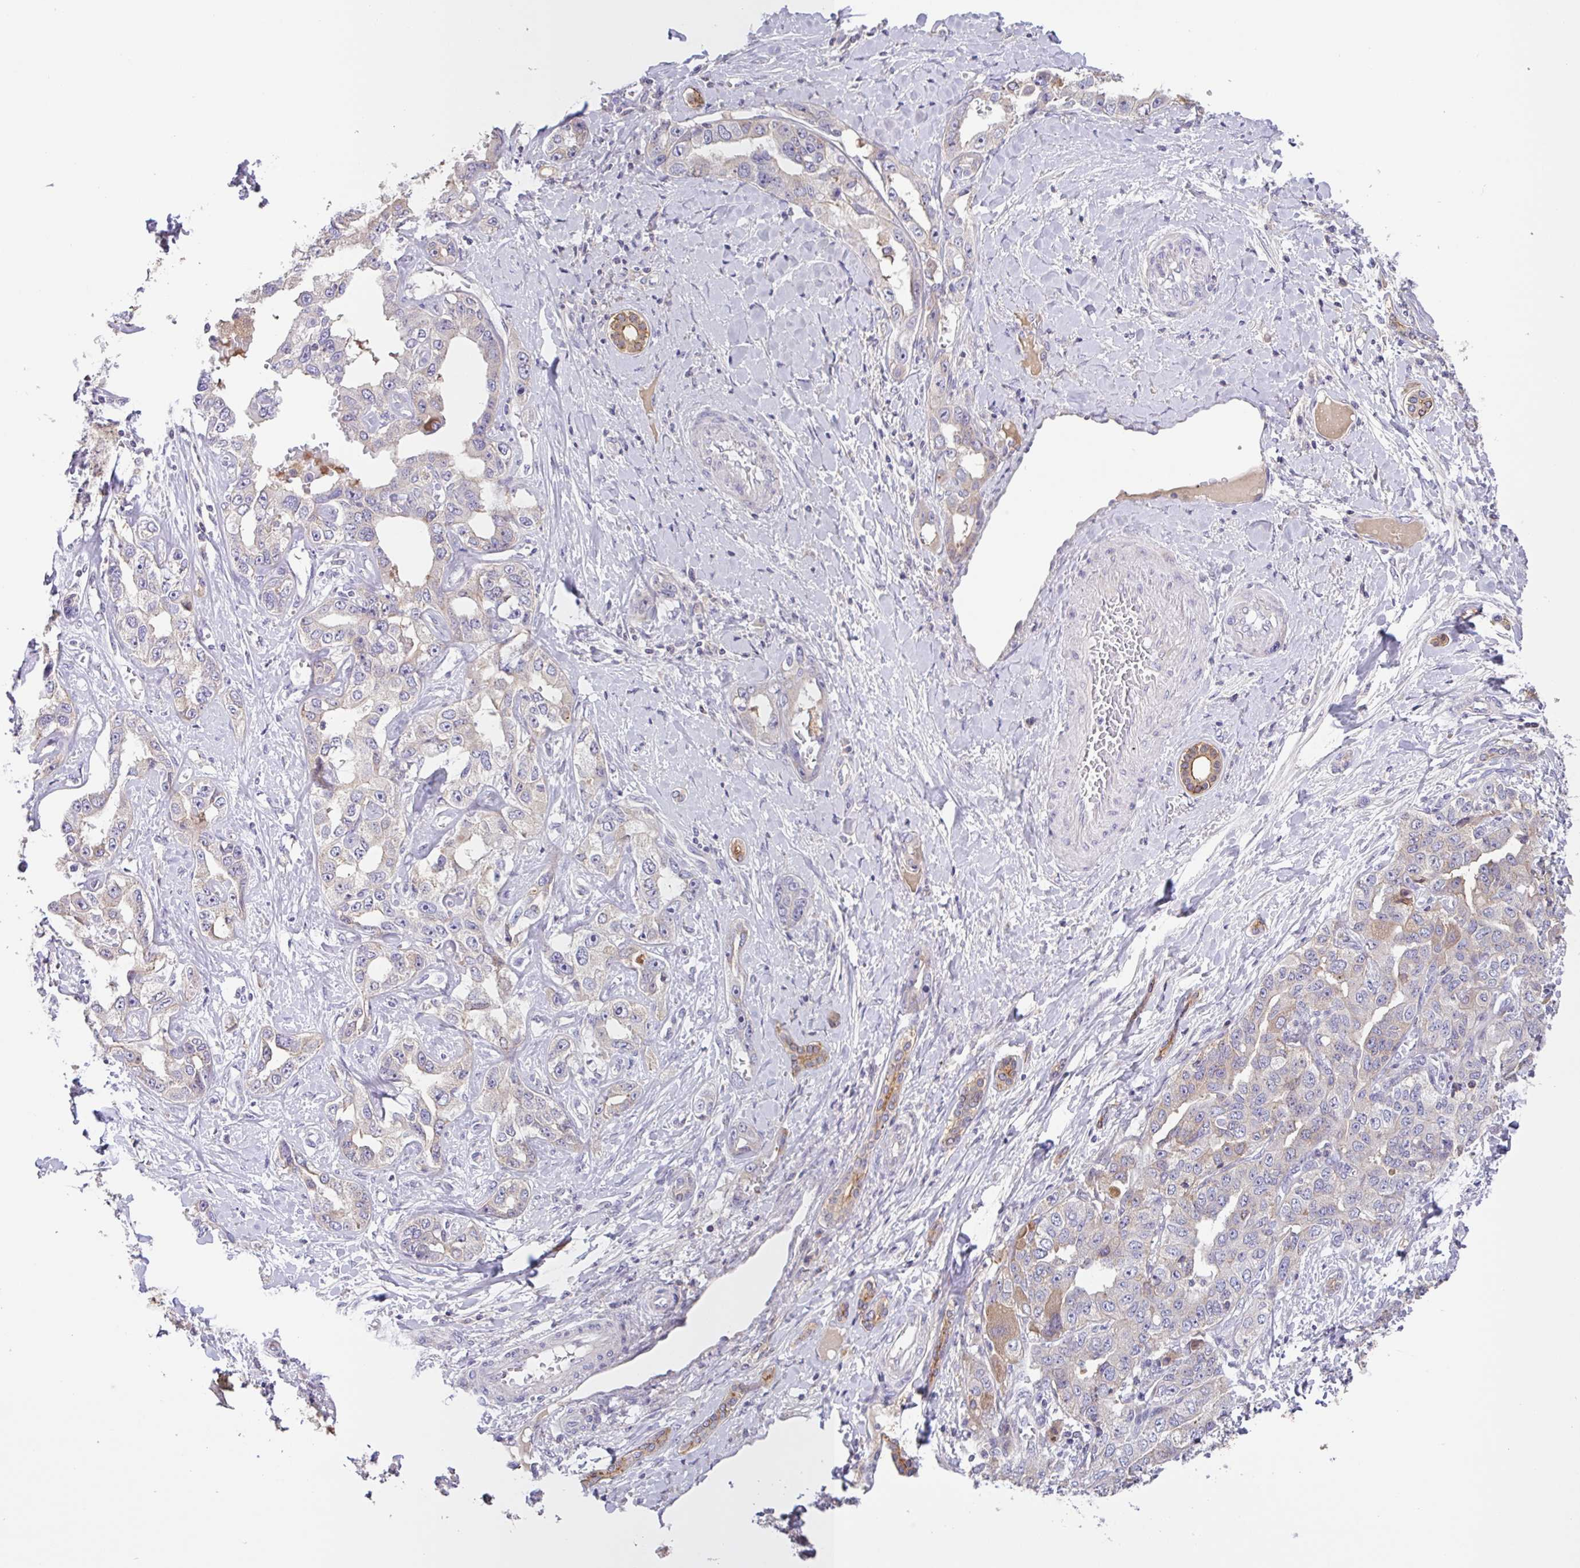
{"staining": {"intensity": "negative", "quantity": "none", "location": "none"}, "tissue": "liver cancer", "cell_type": "Tumor cells", "image_type": "cancer", "snomed": [{"axis": "morphology", "description": "Cholangiocarcinoma"}, {"axis": "topography", "description": "Liver"}], "caption": "Tumor cells show no significant expression in liver cholangiocarcinoma.", "gene": "SFTPB", "patient": {"sex": "male", "age": 59}}